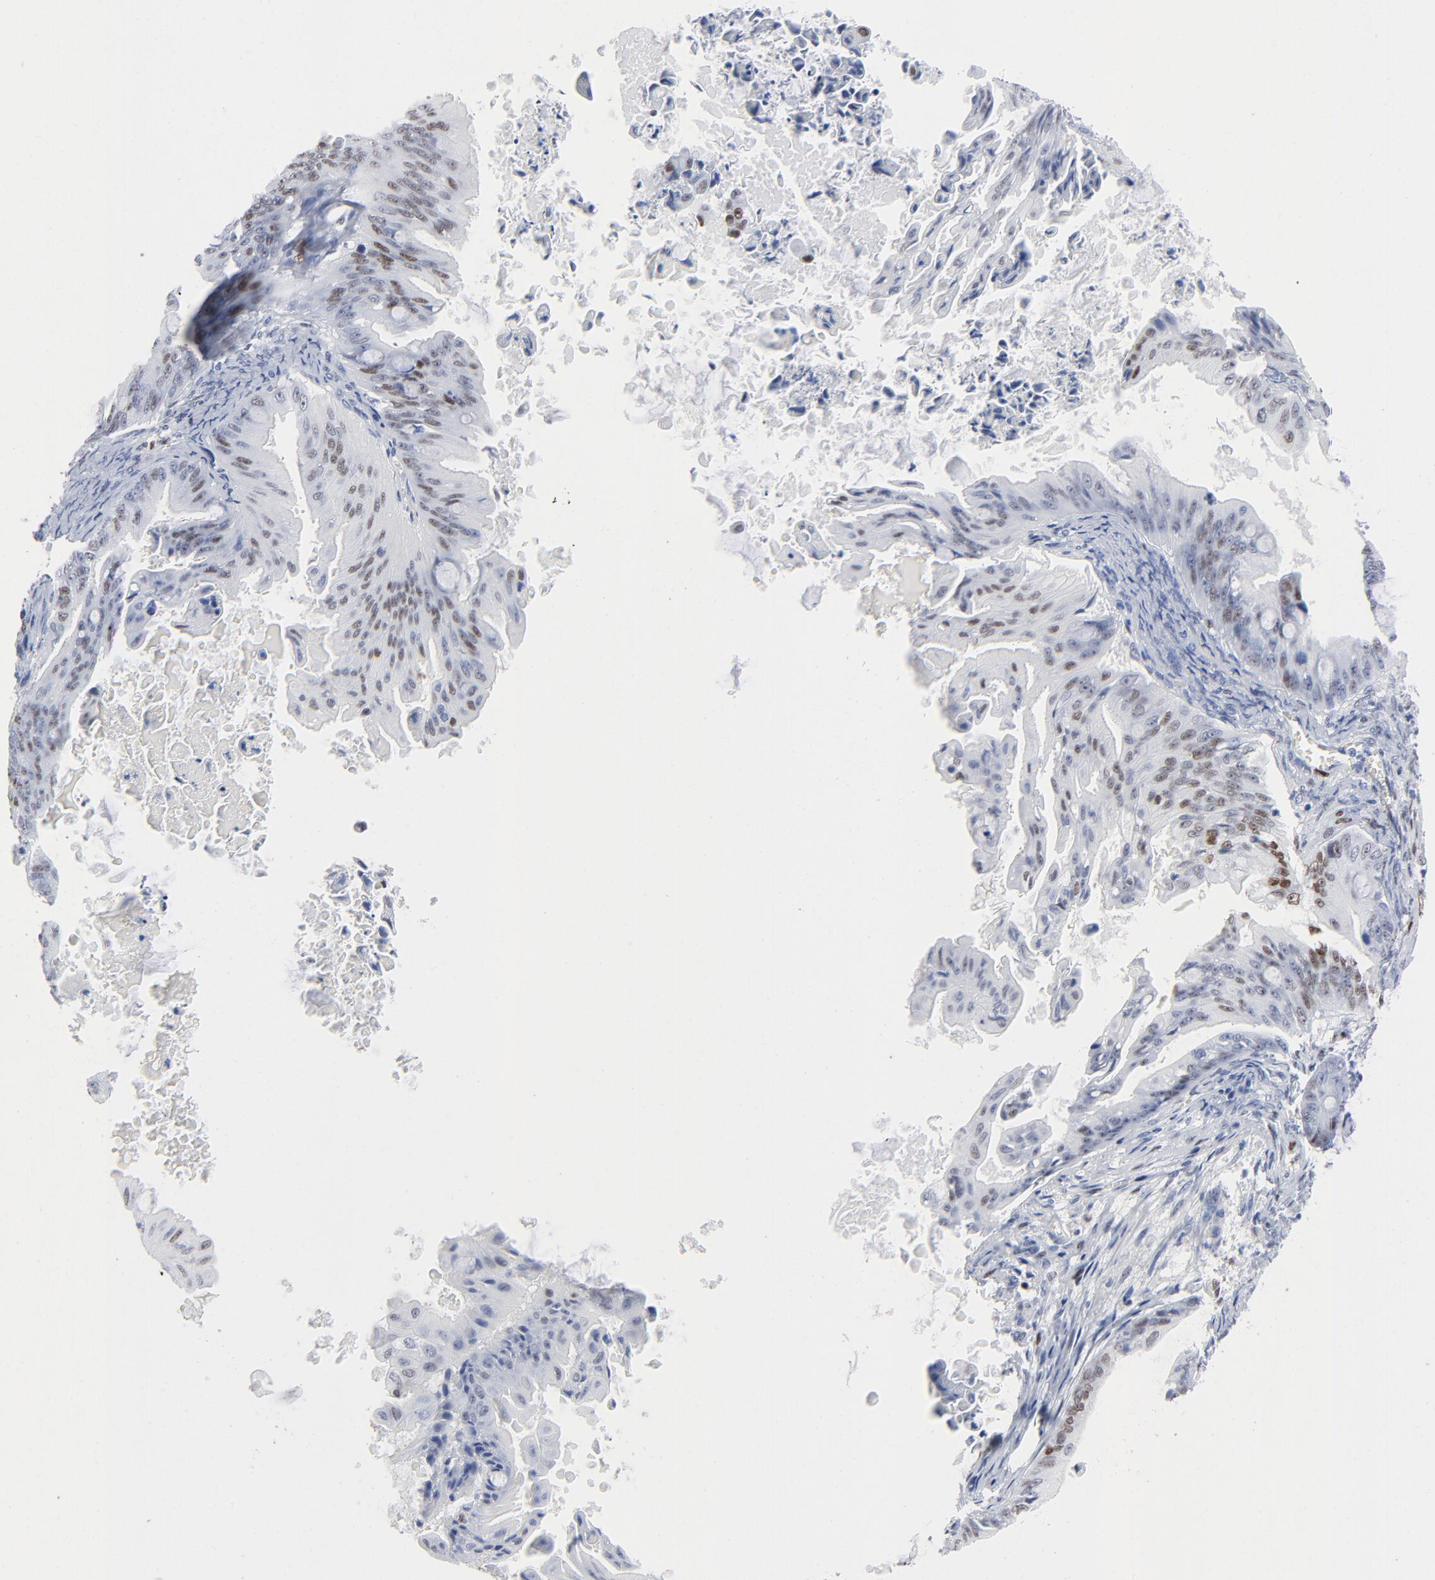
{"staining": {"intensity": "moderate", "quantity": ">75%", "location": "nuclear"}, "tissue": "ovarian cancer", "cell_type": "Tumor cells", "image_type": "cancer", "snomed": [{"axis": "morphology", "description": "Cystadenocarcinoma, mucinous, NOS"}, {"axis": "topography", "description": "Ovary"}], "caption": "Tumor cells exhibit medium levels of moderate nuclear positivity in about >75% of cells in human mucinous cystadenocarcinoma (ovarian).", "gene": "JUN", "patient": {"sex": "female", "age": 37}}